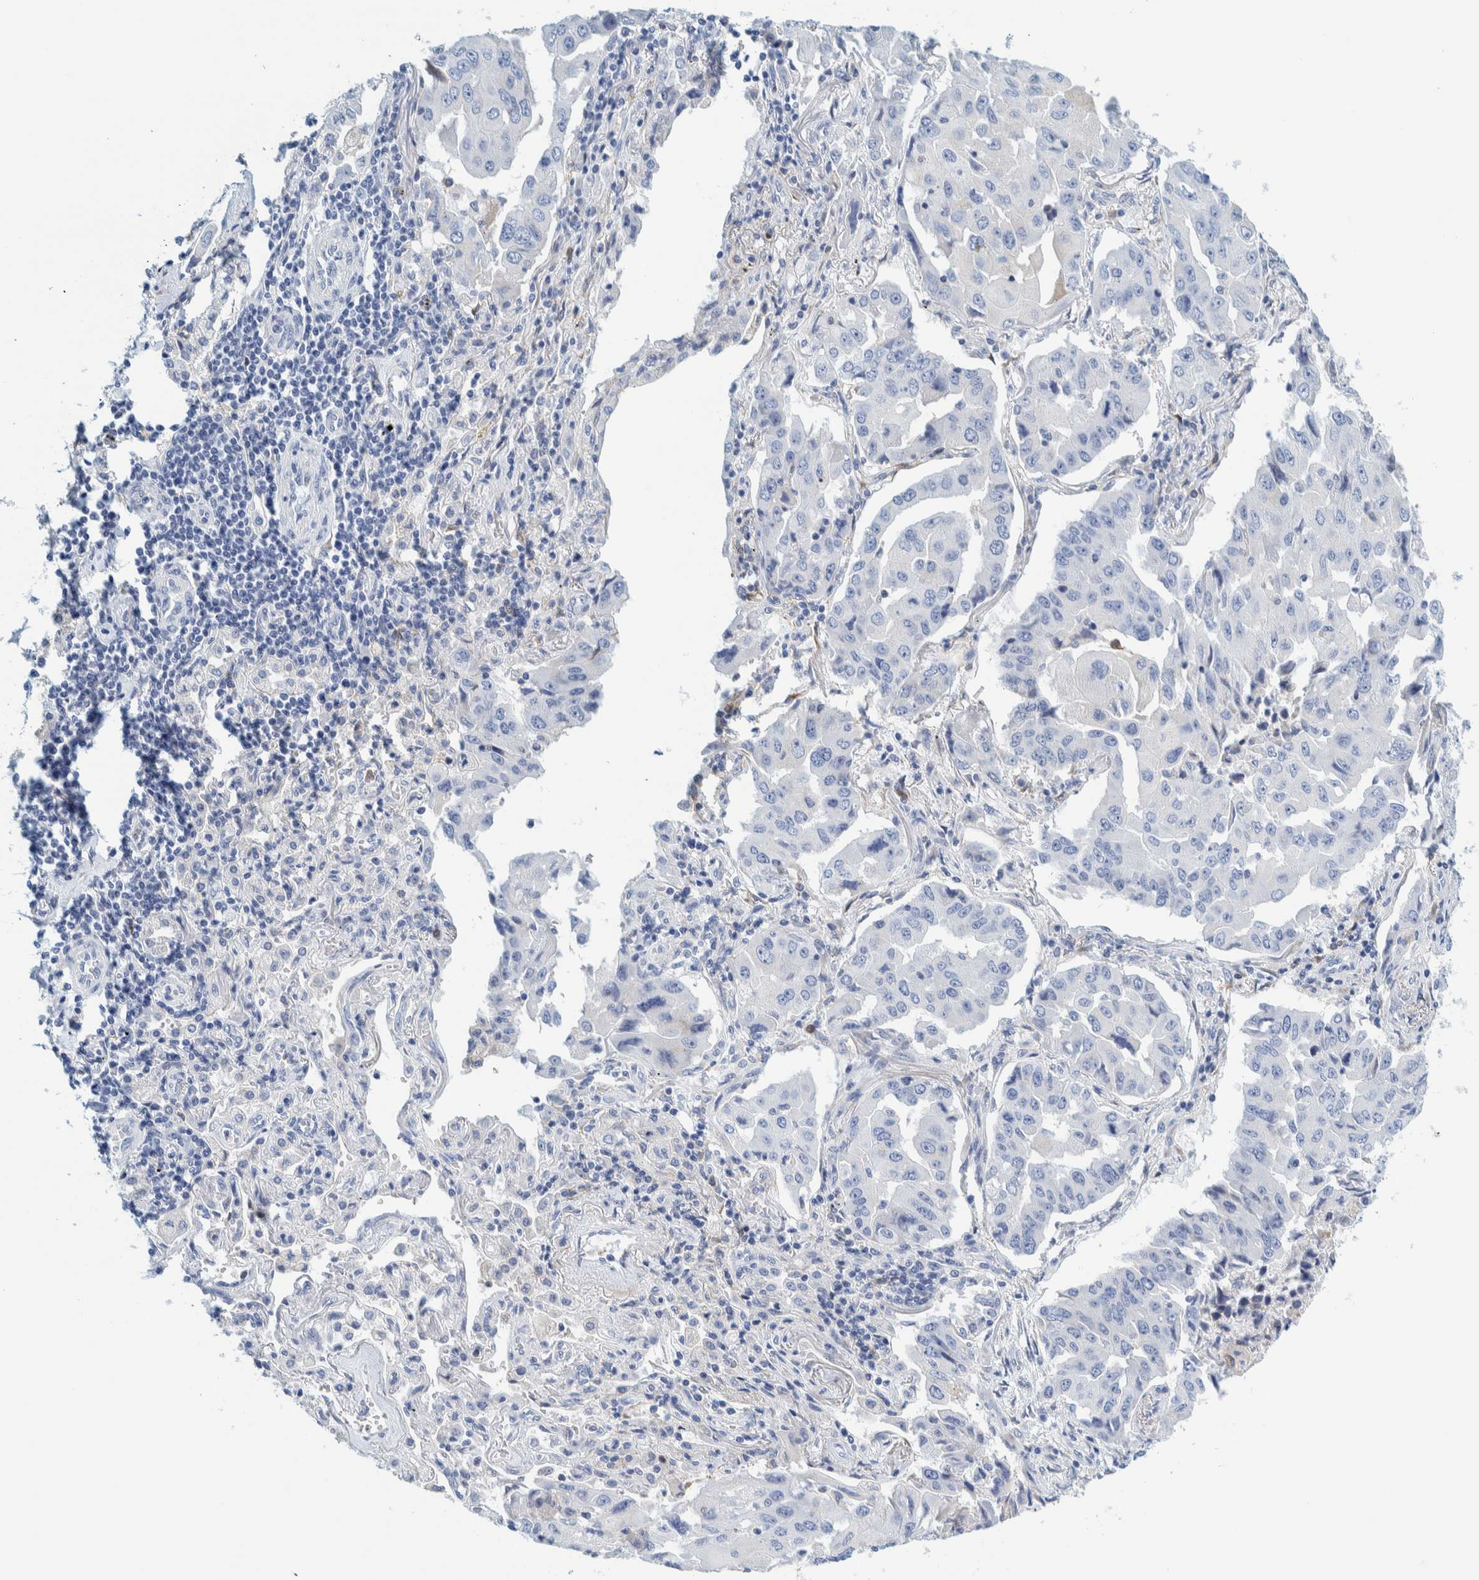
{"staining": {"intensity": "negative", "quantity": "none", "location": "none"}, "tissue": "lung cancer", "cell_type": "Tumor cells", "image_type": "cancer", "snomed": [{"axis": "morphology", "description": "Adenocarcinoma, NOS"}, {"axis": "topography", "description": "Lung"}], "caption": "Immunohistochemical staining of adenocarcinoma (lung) displays no significant positivity in tumor cells.", "gene": "MOG", "patient": {"sex": "female", "age": 65}}